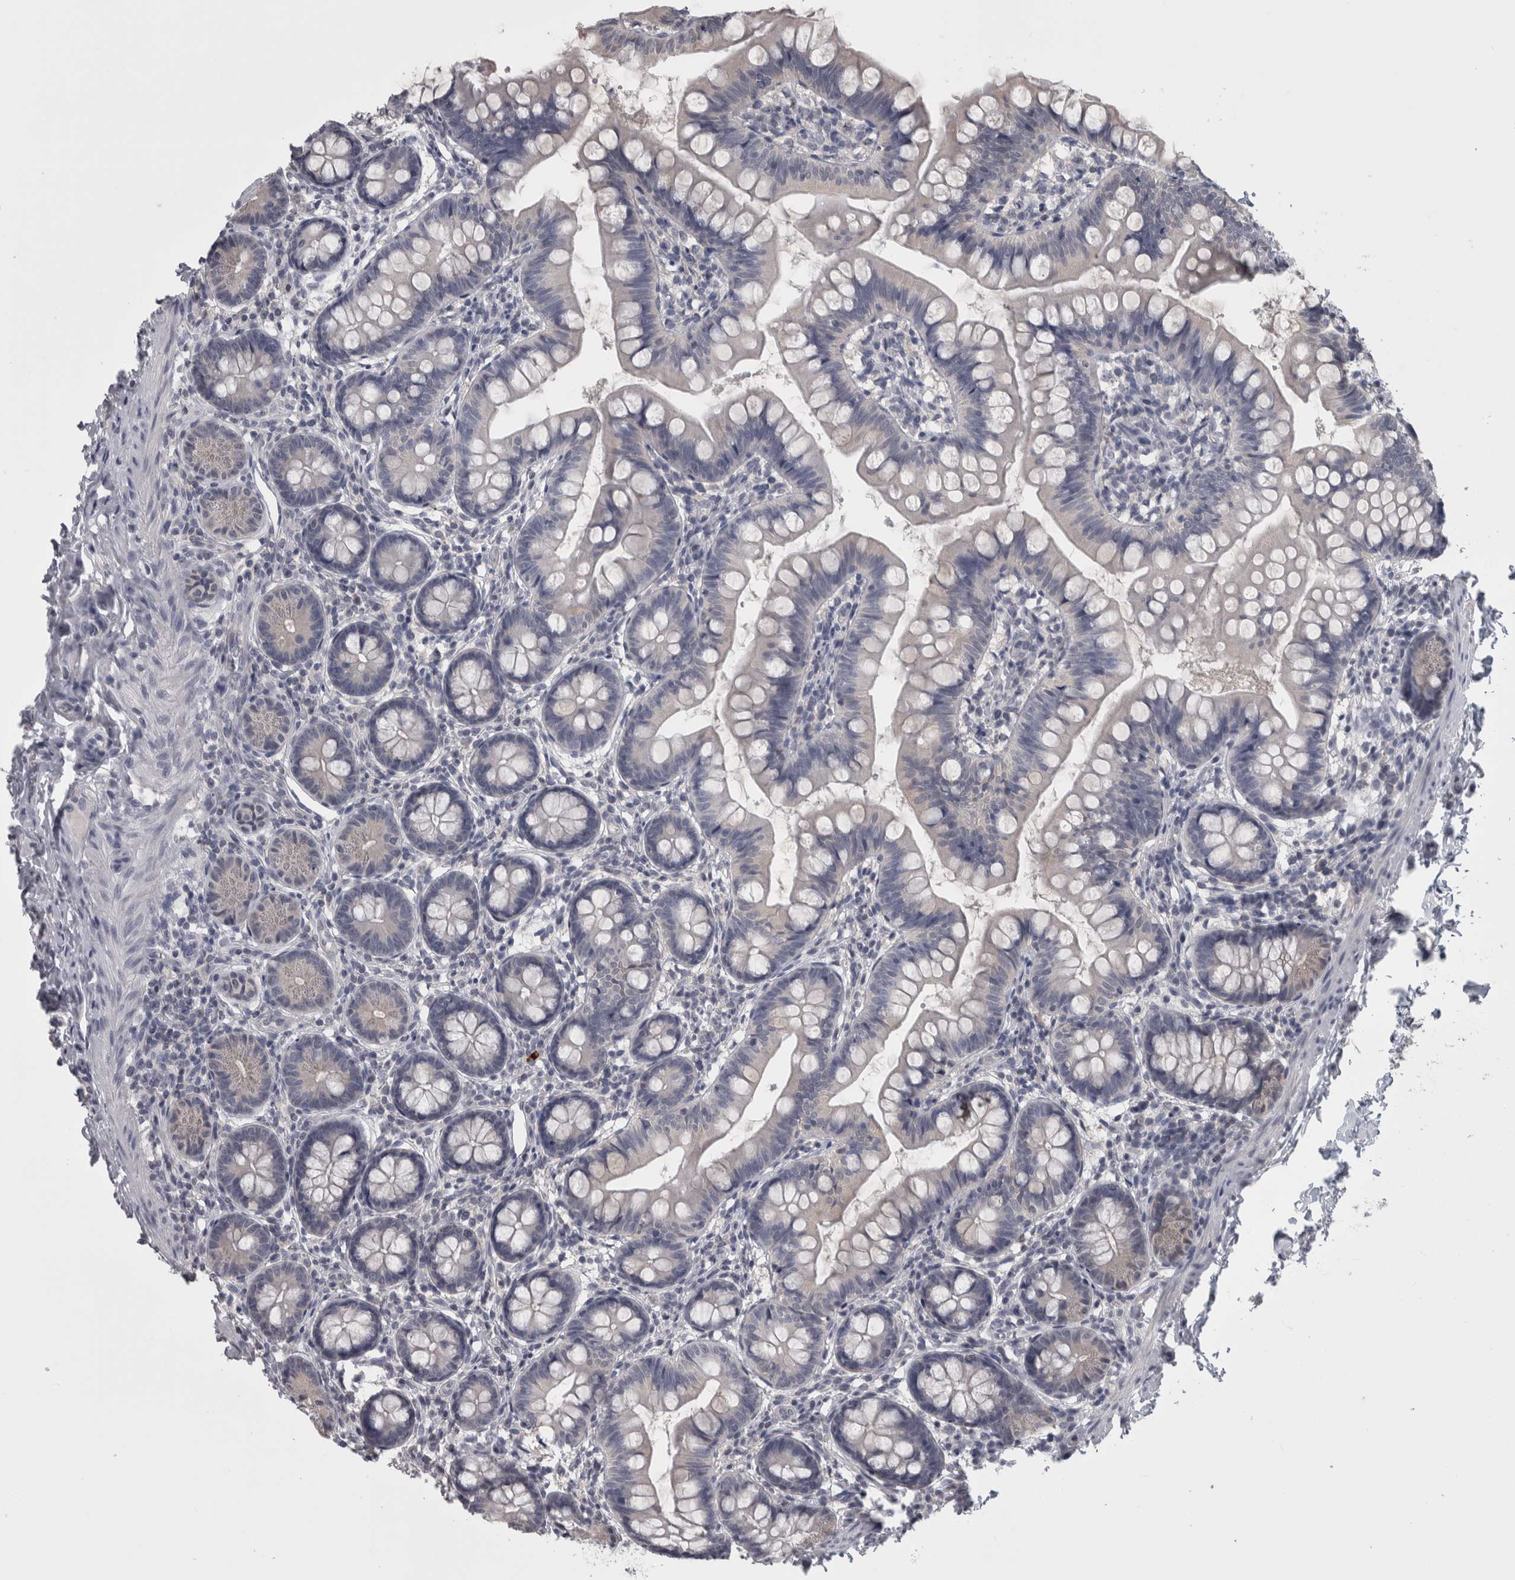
{"staining": {"intensity": "negative", "quantity": "none", "location": "none"}, "tissue": "small intestine", "cell_type": "Glandular cells", "image_type": "normal", "snomed": [{"axis": "morphology", "description": "Normal tissue, NOS"}, {"axis": "topography", "description": "Small intestine"}], "caption": "DAB (3,3'-diaminobenzidine) immunohistochemical staining of benign human small intestine reveals no significant staining in glandular cells.", "gene": "APRT", "patient": {"sex": "male", "age": 7}}